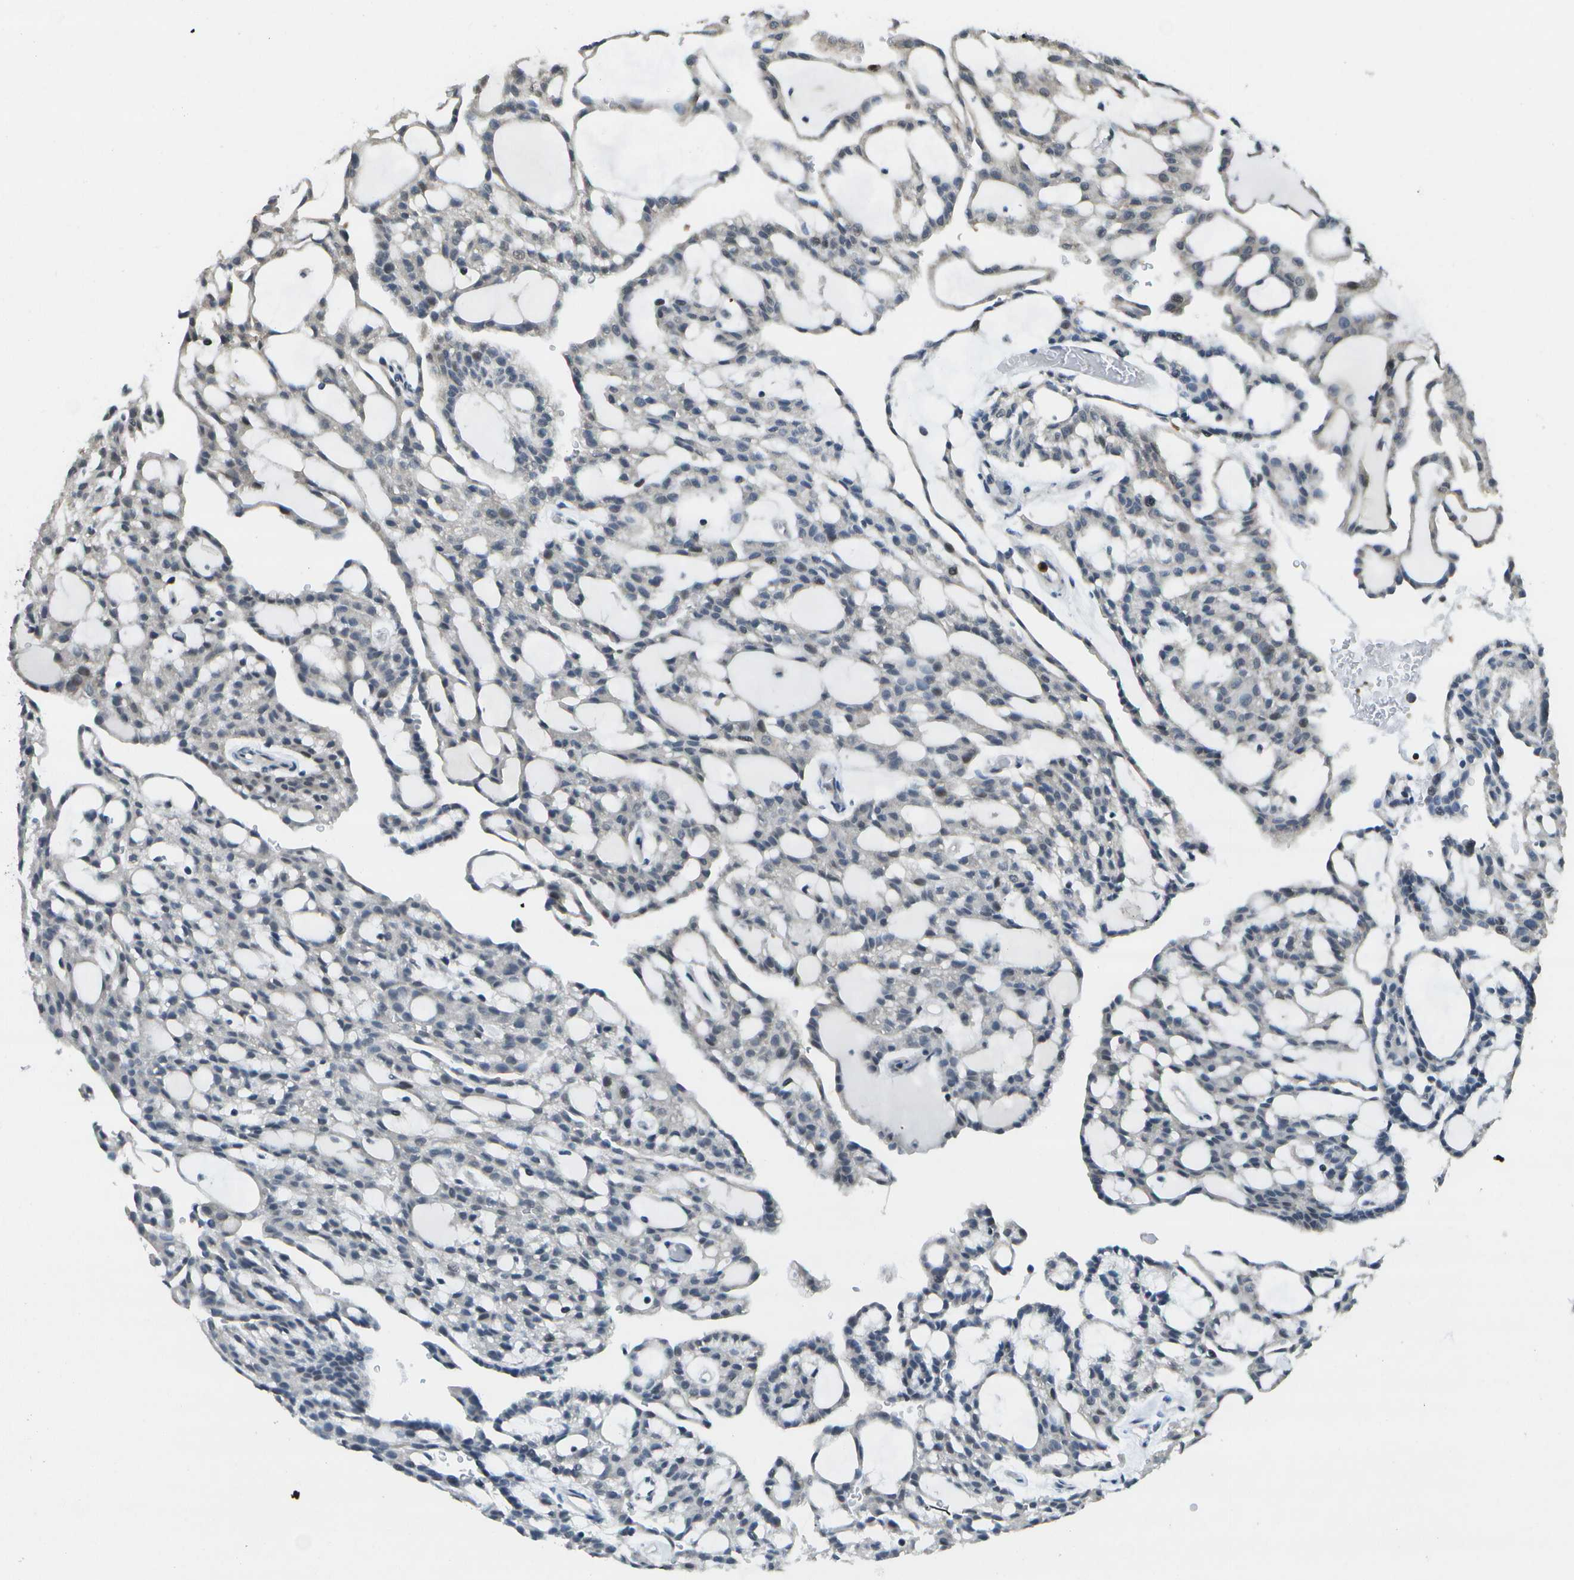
{"staining": {"intensity": "negative", "quantity": "none", "location": "none"}, "tissue": "renal cancer", "cell_type": "Tumor cells", "image_type": "cancer", "snomed": [{"axis": "morphology", "description": "Adenocarcinoma, NOS"}, {"axis": "topography", "description": "Kidney"}], "caption": "Tumor cells show no significant protein positivity in renal adenocarcinoma.", "gene": "DSE", "patient": {"sex": "male", "age": 63}}